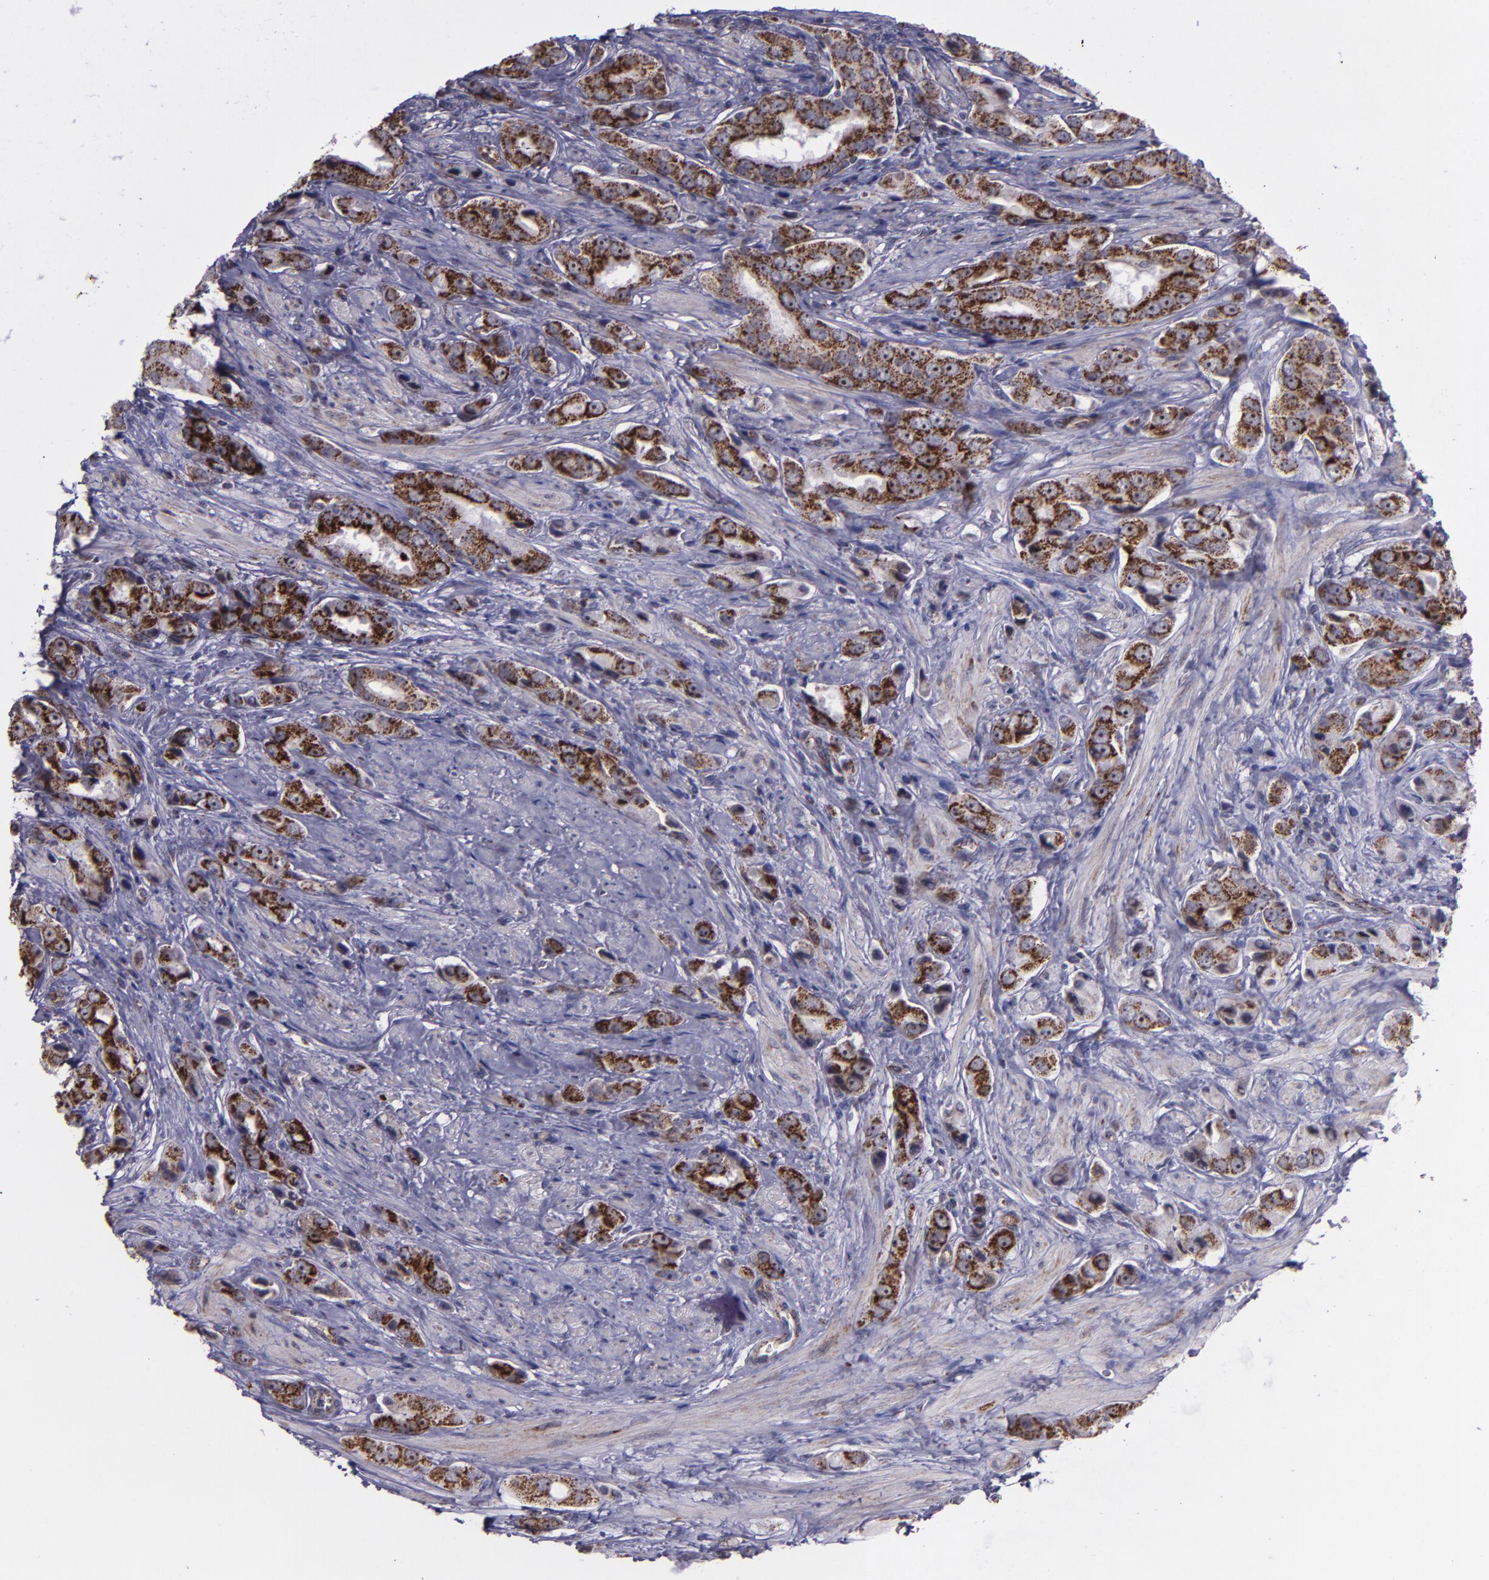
{"staining": {"intensity": "moderate", "quantity": ">75%", "location": "cytoplasmic/membranous,nuclear"}, "tissue": "prostate cancer", "cell_type": "Tumor cells", "image_type": "cancer", "snomed": [{"axis": "morphology", "description": "Adenocarcinoma, Medium grade"}, {"axis": "topography", "description": "Prostate"}], "caption": "Adenocarcinoma (medium-grade) (prostate) stained with immunohistochemistry (IHC) demonstrates moderate cytoplasmic/membranous and nuclear expression in about >75% of tumor cells.", "gene": "LONP1", "patient": {"sex": "male", "age": 53}}